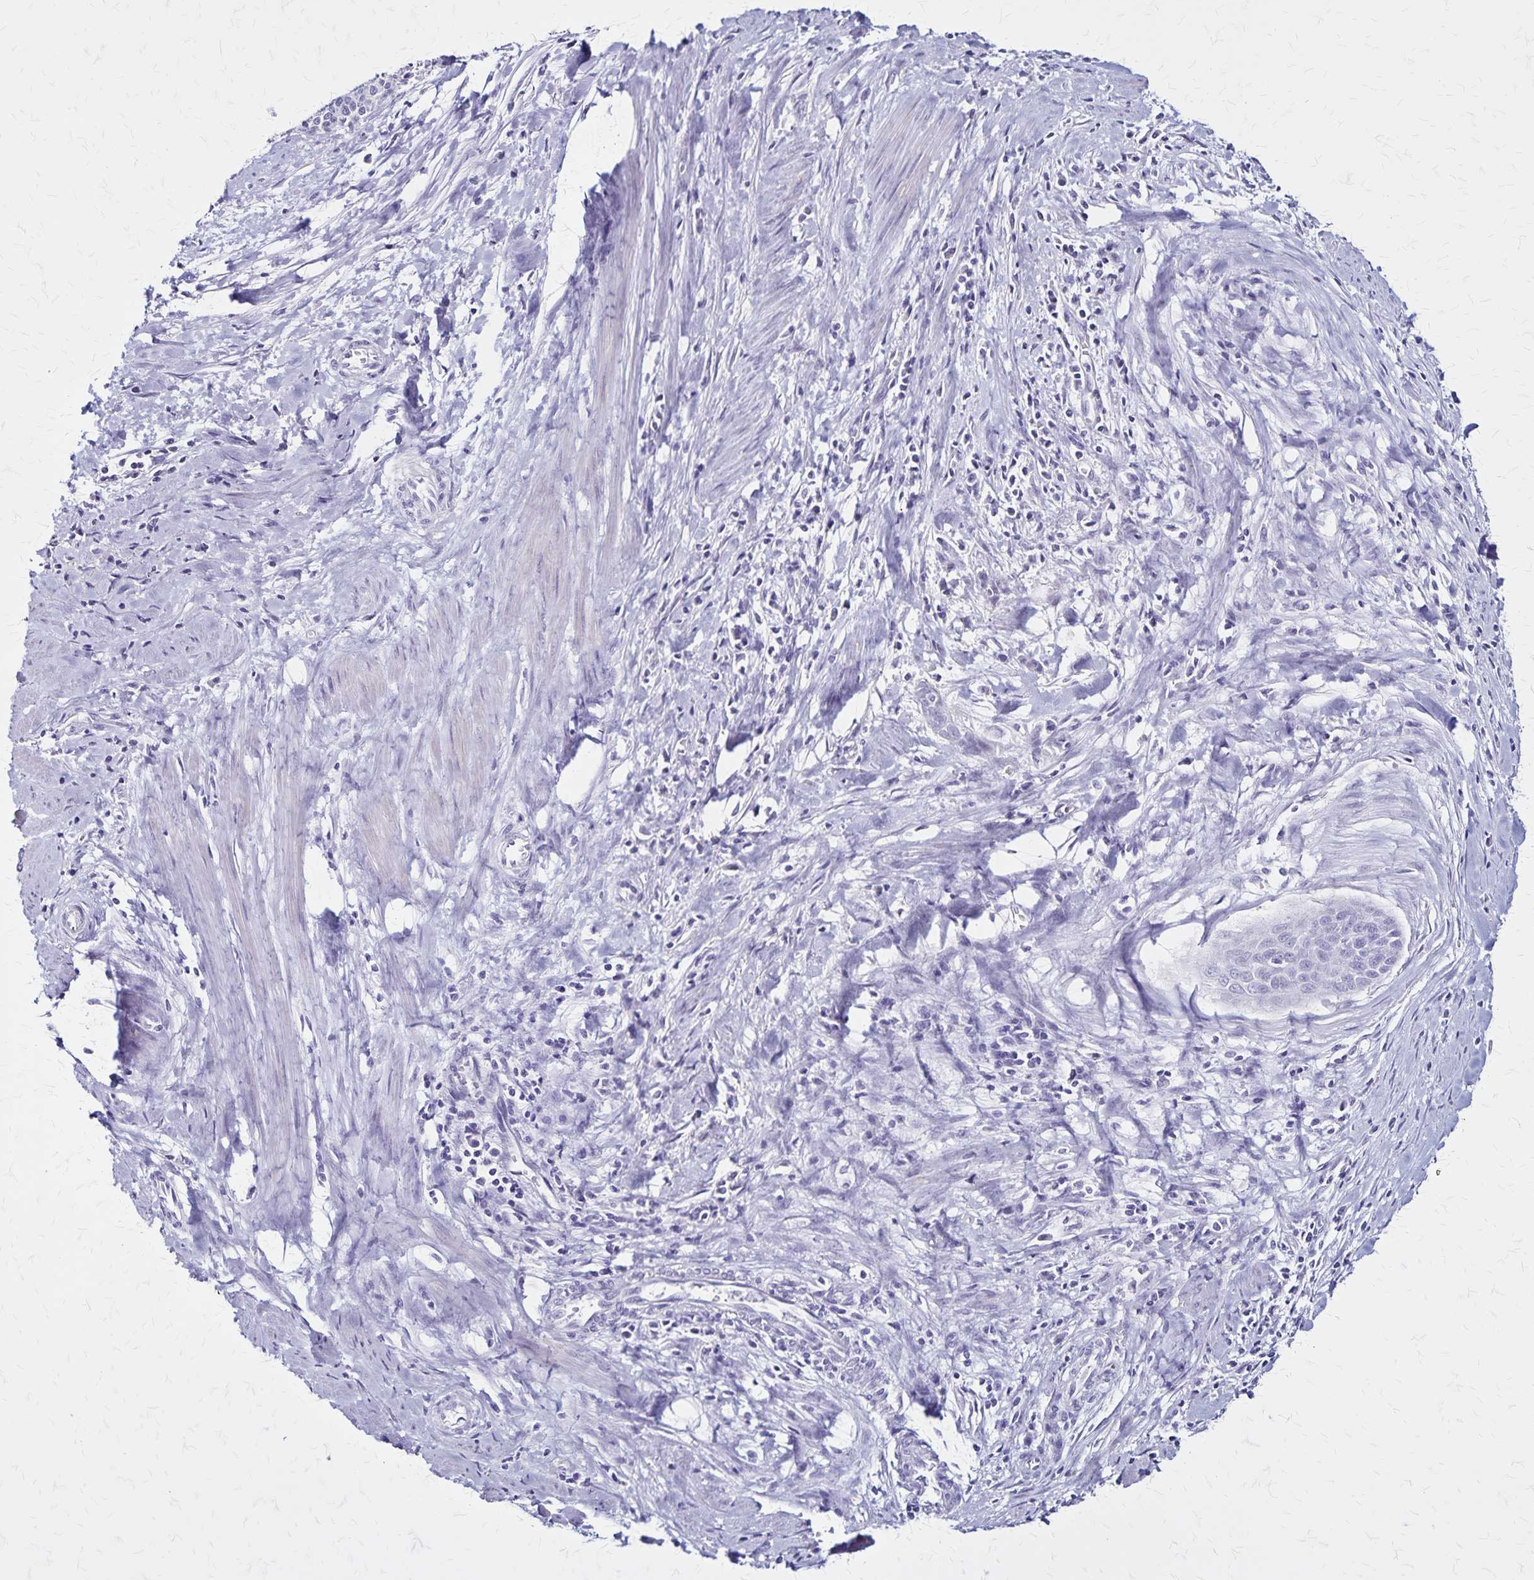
{"staining": {"intensity": "negative", "quantity": "none", "location": "none"}, "tissue": "cervical cancer", "cell_type": "Tumor cells", "image_type": "cancer", "snomed": [{"axis": "morphology", "description": "Squamous cell carcinoma, NOS"}, {"axis": "topography", "description": "Cervix"}], "caption": "Cervical cancer was stained to show a protein in brown. There is no significant positivity in tumor cells.", "gene": "PLXNA4", "patient": {"sex": "female", "age": 55}}